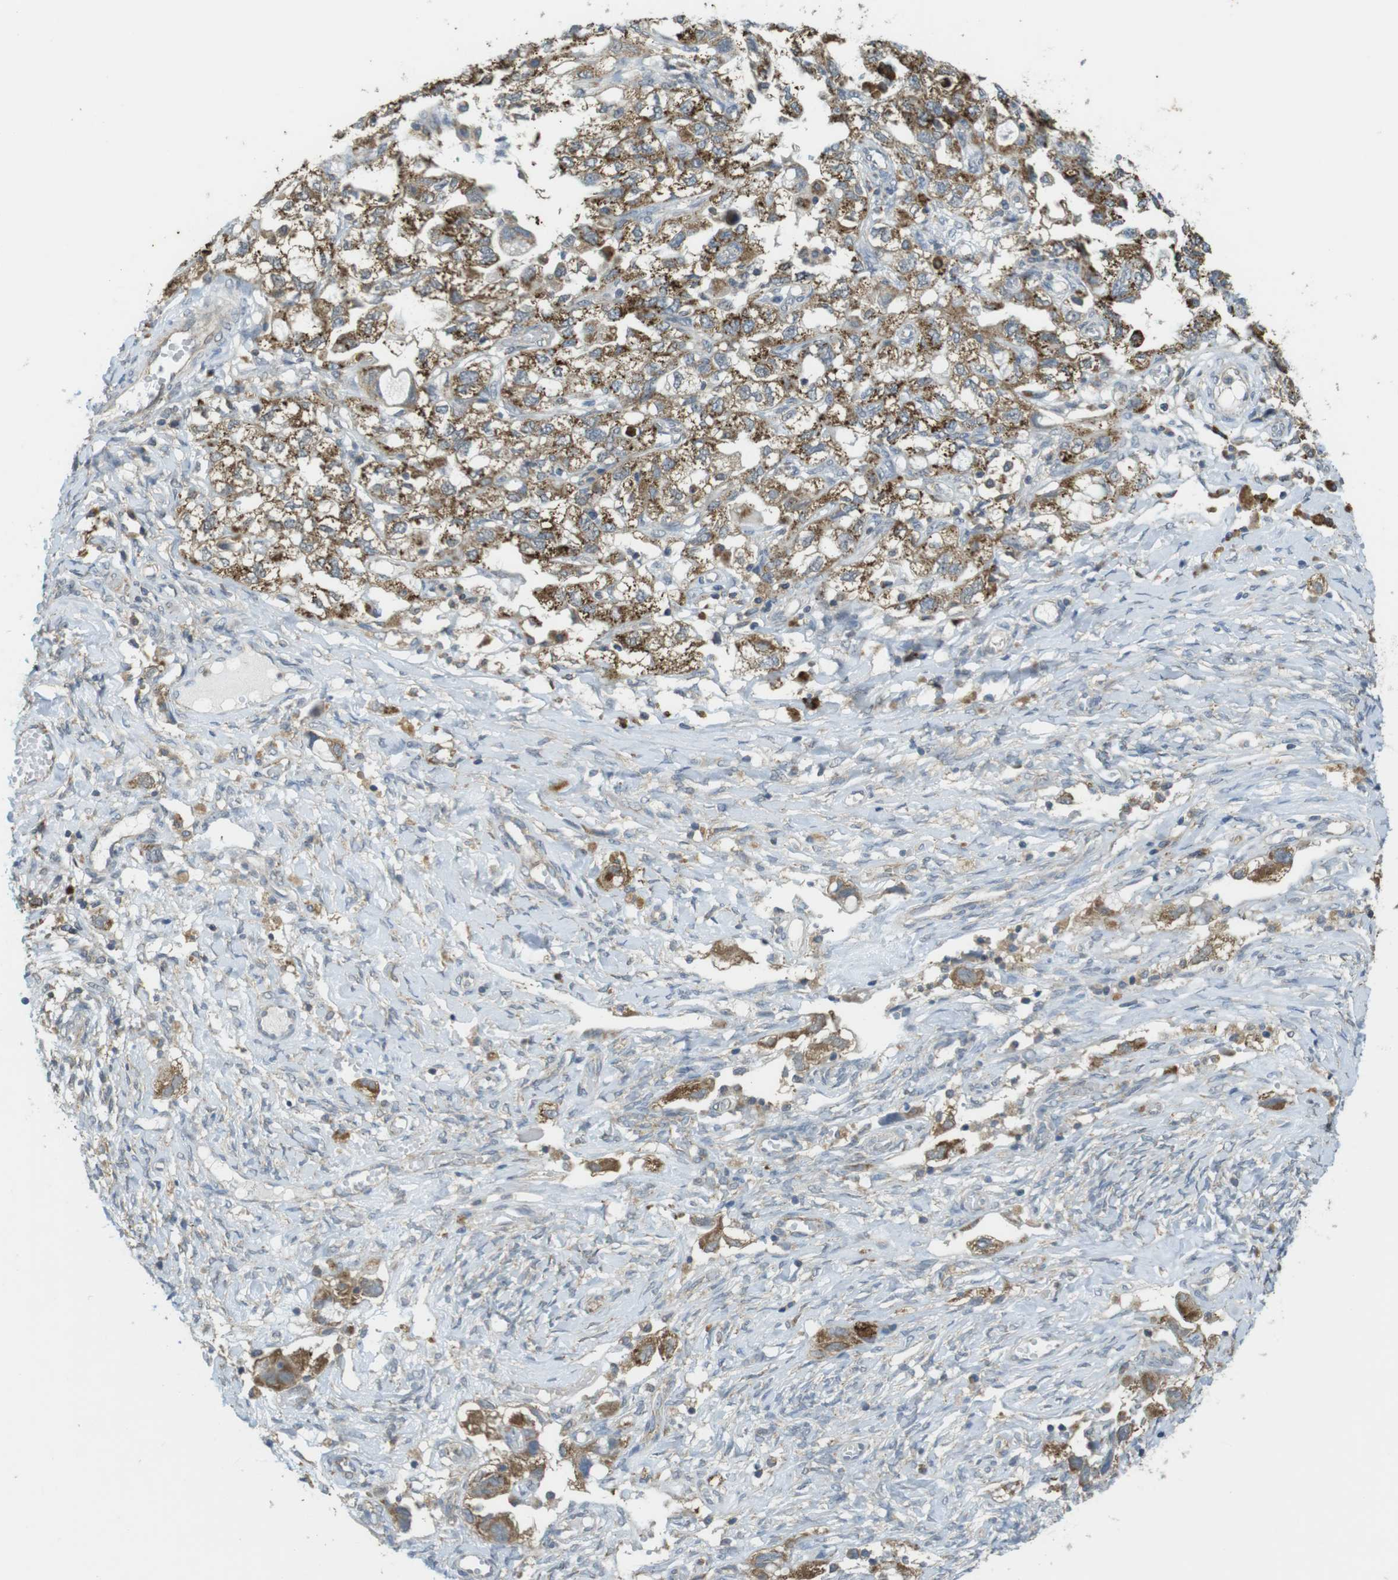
{"staining": {"intensity": "moderate", "quantity": ">75%", "location": "cytoplasmic/membranous"}, "tissue": "ovarian cancer", "cell_type": "Tumor cells", "image_type": "cancer", "snomed": [{"axis": "morphology", "description": "Carcinoma, NOS"}, {"axis": "morphology", "description": "Cystadenocarcinoma, serous, NOS"}, {"axis": "topography", "description": "Ovary"}], "caption": "Immunohistochemical staining of serous cystadenocarcinoma (ovarian) exhibits moderate cytoplasmic/membranous protein staining in about >75% of tumor cells. Immunohistochemistry stains the protein of interest in brown and the nuclei are stained blue.", "gene": "BRI3BP", "patient": {"sex": "female", "age": 69}}